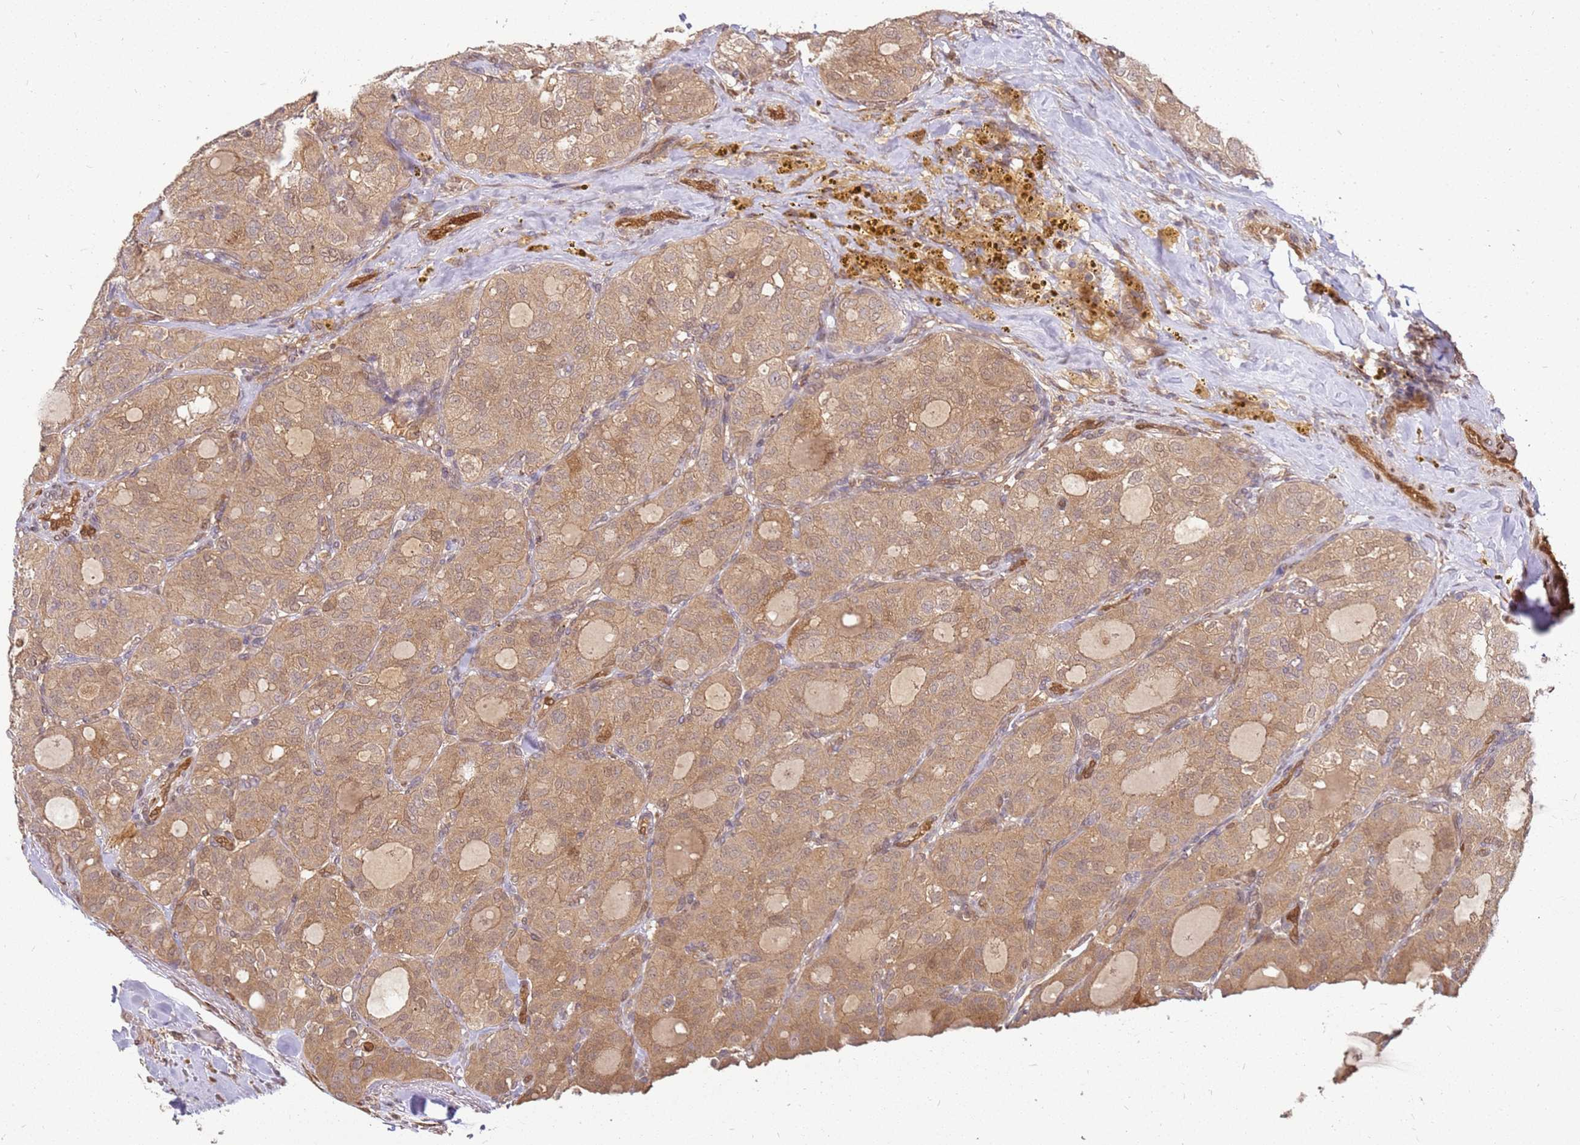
{"staining": {"intensity": "moderate", "quantity": ">75%", "location": "cytoplasmic/membranous,nuclear"}, "tissue": "thyroid cancer", "cell_type": "Tumor cells", "image_type": "cancer", "snomed": [{"axis": "morphology", "description": "Follicular adenoma carcinoma, NOS"}, {"axis": "topography", "description": "Thyroid gland"}], "caption": "Tumor cells exhibit moderate cytoplasmic/membranous and nuclear staining in approximately >75% of cells in thyroid cancer (follicular adenoma carcinoma).", "gene": "NUDT14", "patient": {"sex": "male", "age": 75}}